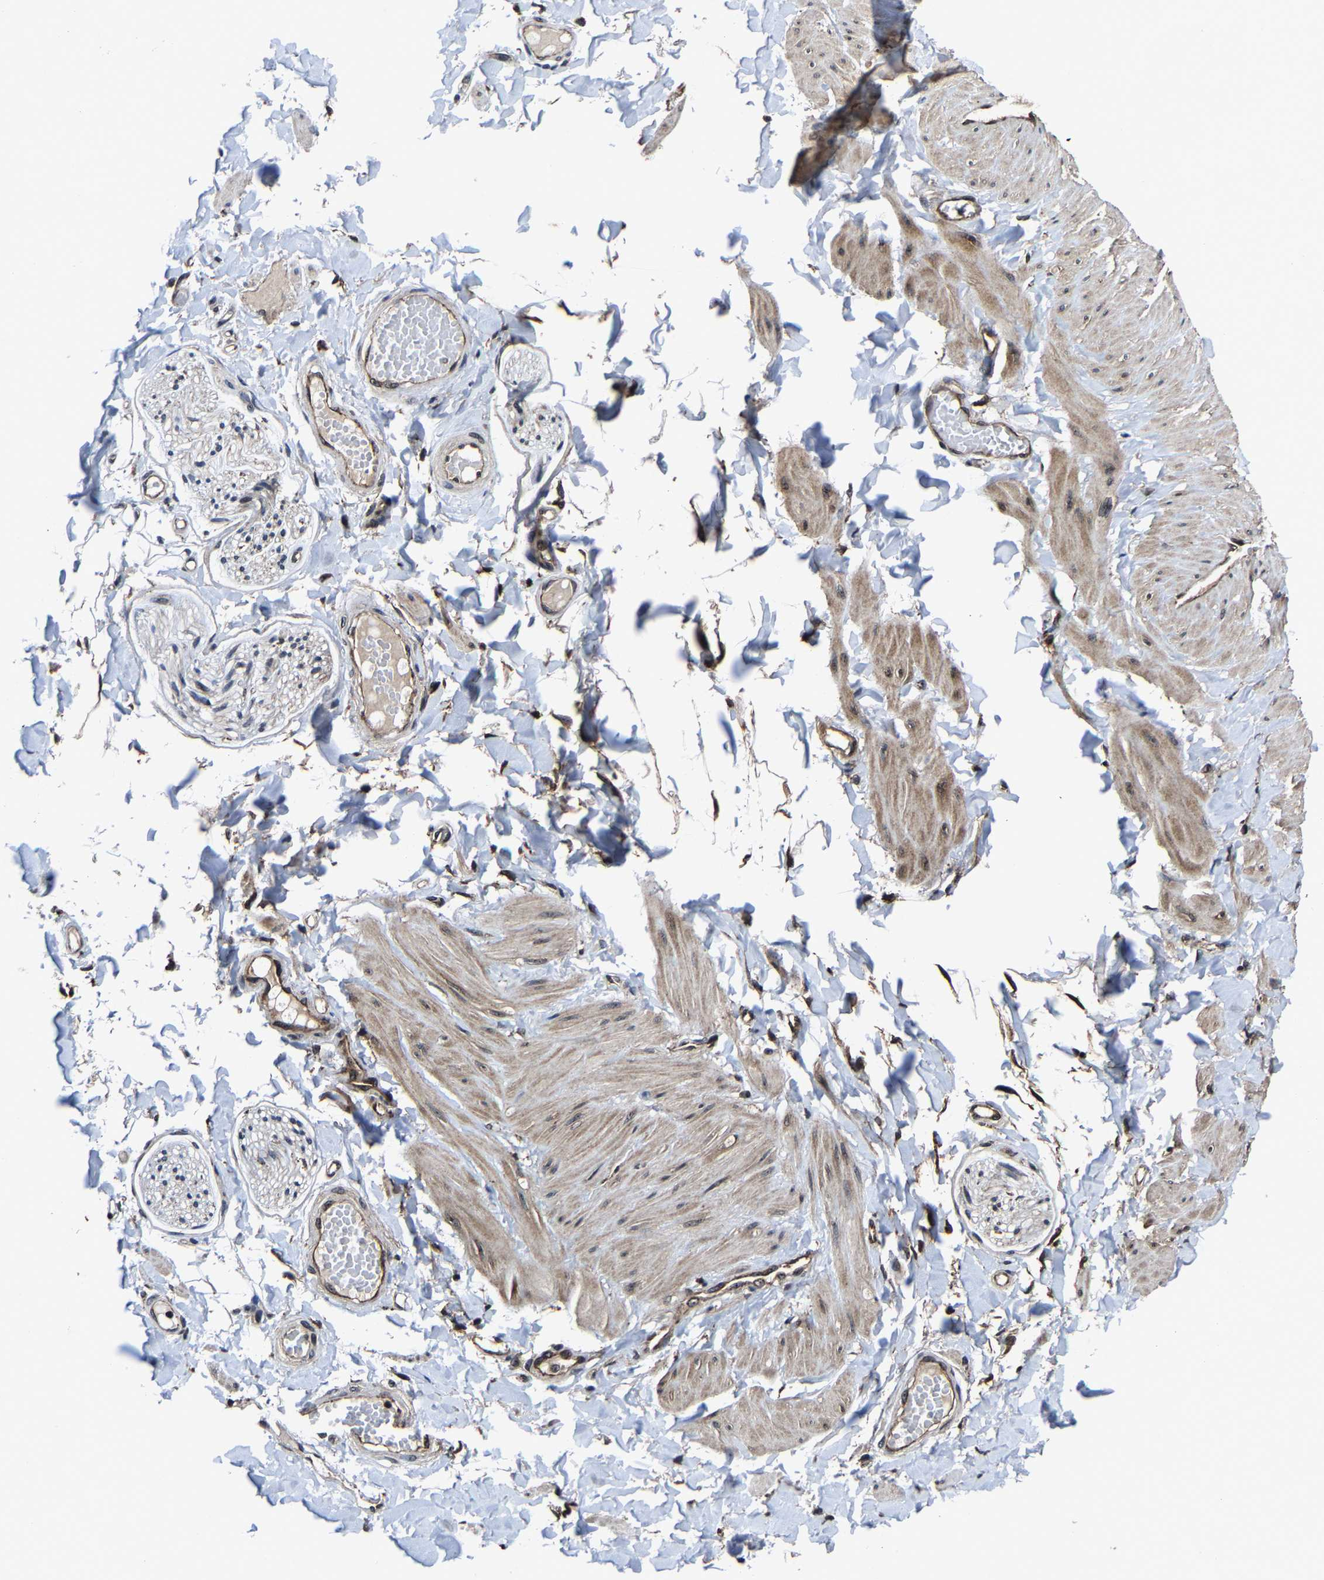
{"staining": {"intensity": "negative", "quantity": "none", "location": "none"}, "tissue": "adipose tissue", "cell_type": "Adipocytes", "image_type": "normal", "snomed": [{"axis": "morphology", "description": "Normal tissue, NOS"}, {"axis": "topography", "description": "Adipose tissue"}, {"axis": "topography", "description": "Vascular tissue"}, {"axis": "topography", "description": "Peripheral nerve tissue"}], "caption": "The image demonstrates no significant expression in adipocytes of adipose tissue.", "gene": "ZCCHC7", "patient": {"sex": "male", "age": 25}}